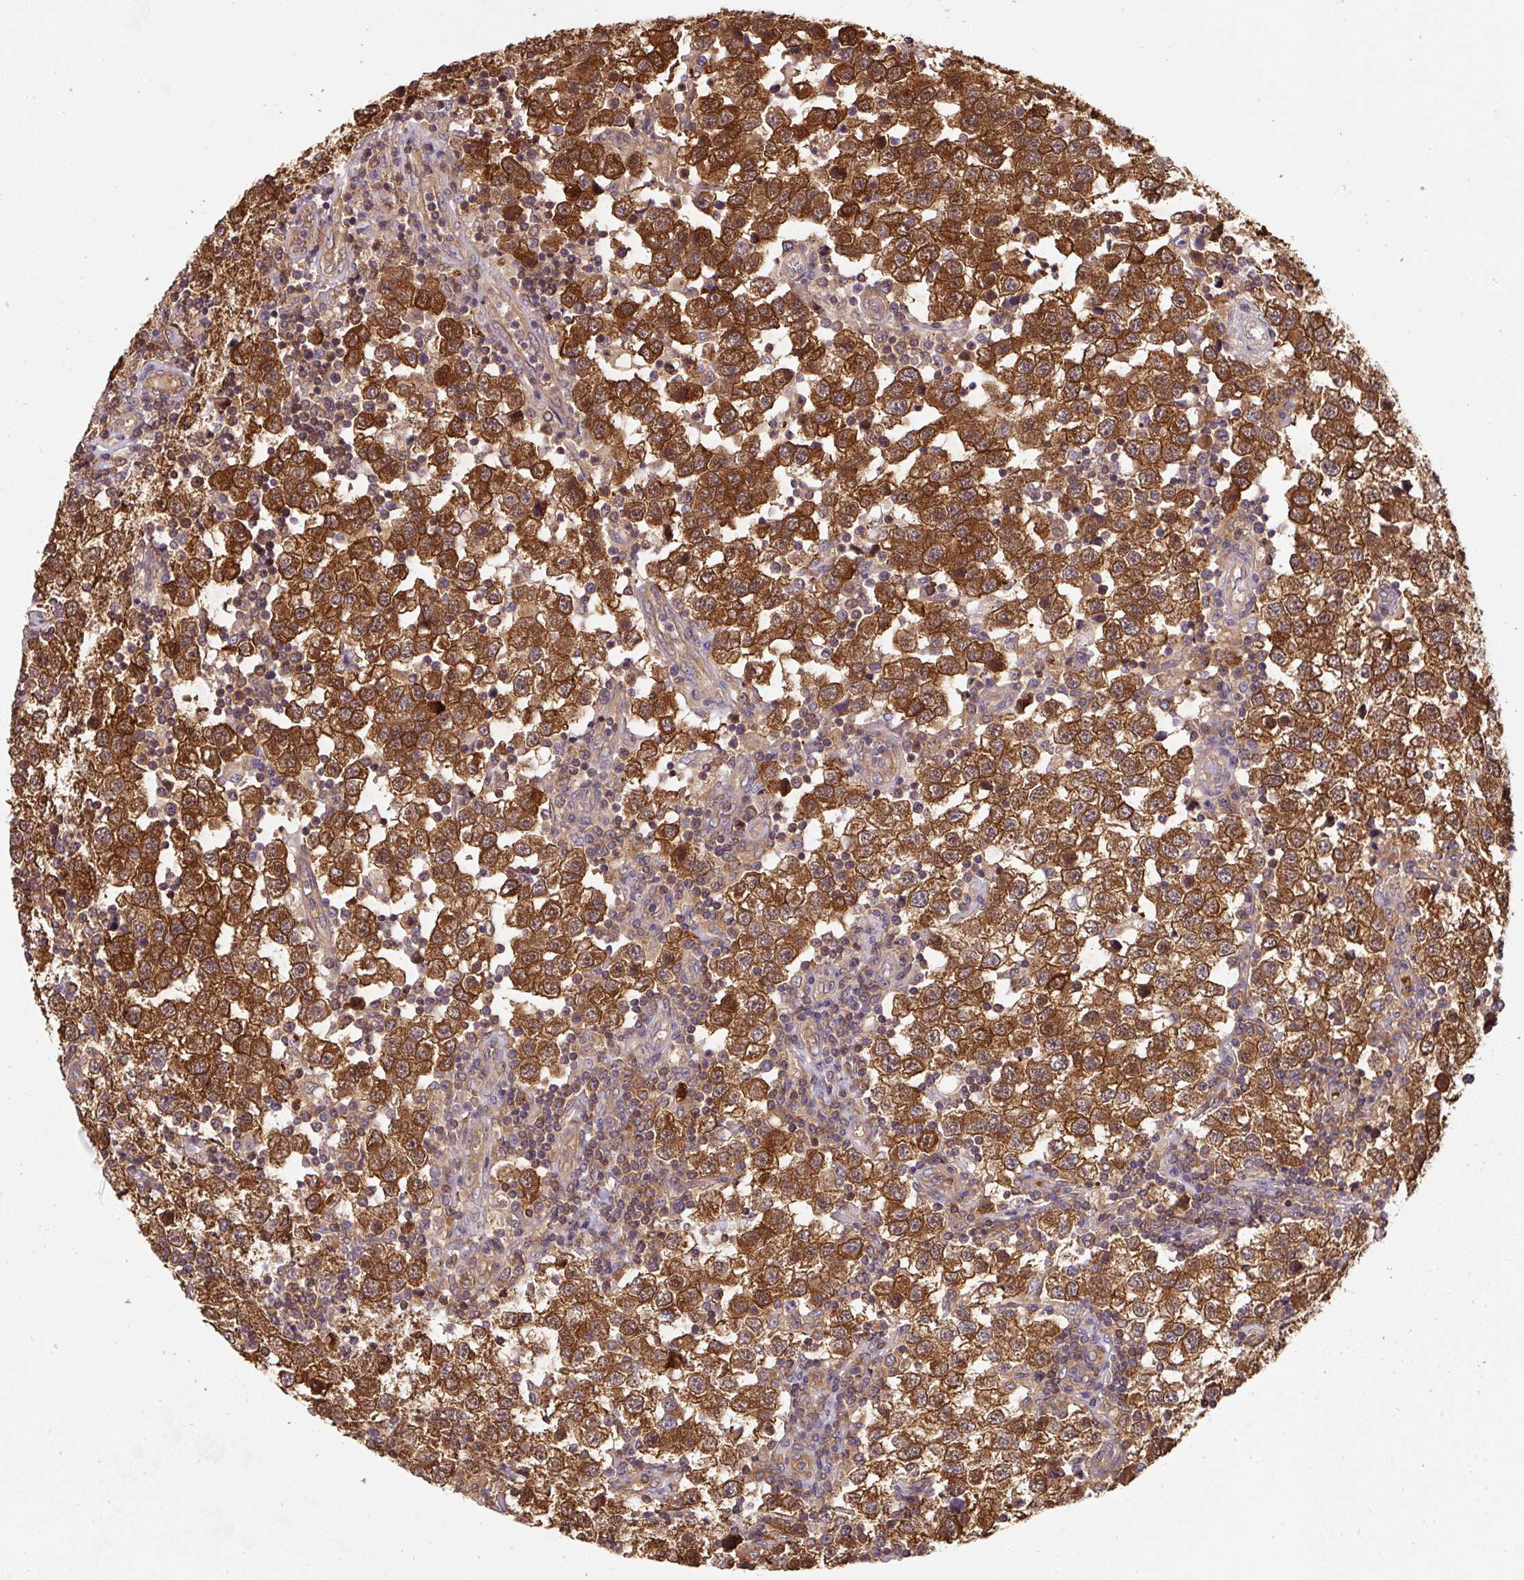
{"staining": {"intensity": "strong", "quantity": ">75%", "location": "cytoplasmic/membranous,nuclear"}, "tissue": "testis cancer", "cell_type": "Tumor cells", "image_type": "cancer", "snomed": [{"axis": "morphology", "description": "Seminoma, NOS"}, {"axis": "topography", "description": "Testis"}], "caption": "The photomicrograph exhibits staining of testis seminoma, revealing strong cytoplasmic/membranous and nuclear protein staining (brown color) within tumor cells.", "gene": "ST13", "patient": {"sex": "male", "age": 34}}